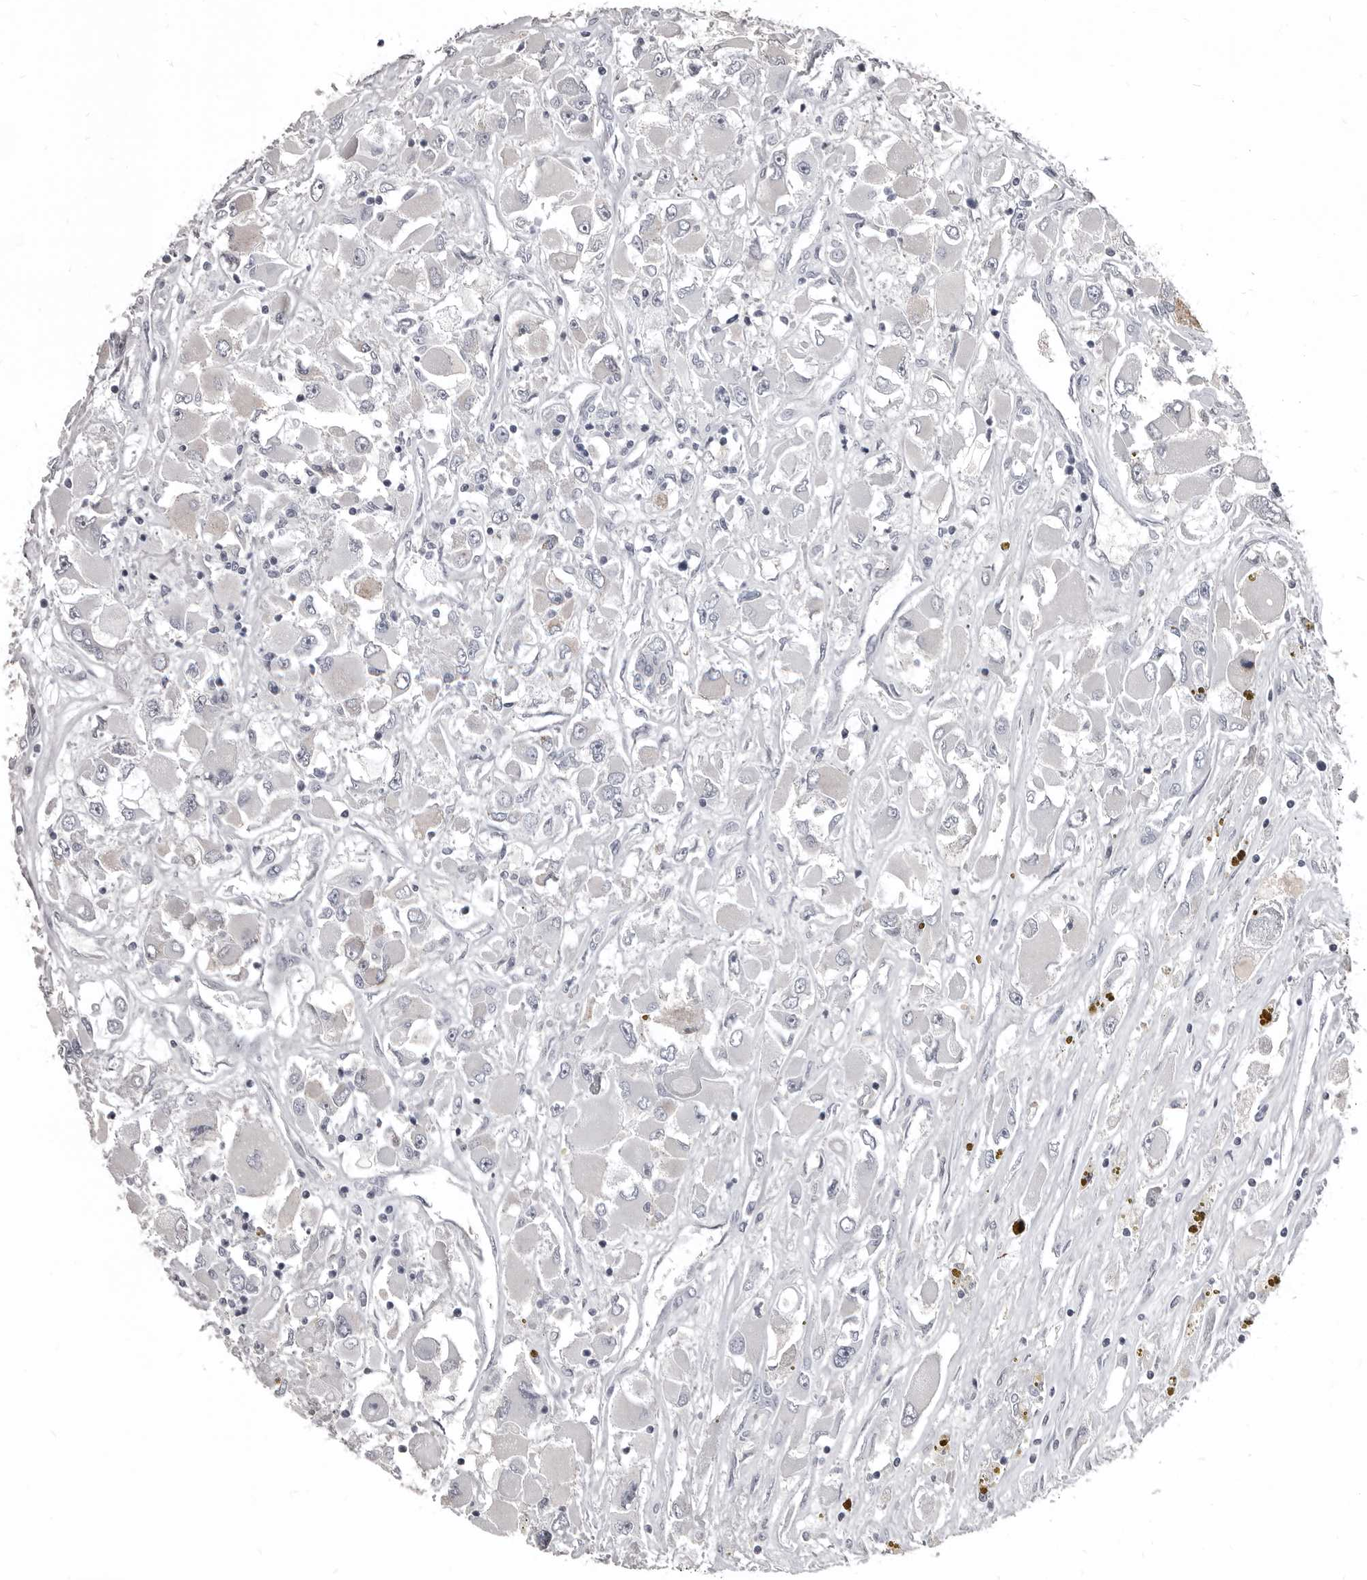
{"staining": {"intensity": "negative", "quantity": "none", "location": "none"}, "tissue": "renal cancer", "cell_type": "Tumor cells", "image_type": "cancer", "snomed": [{"axis": "morphology", "description": "Adenocarcinoma, NOS"}, {"axis": "topography", "description": "Kidney"}], "caption": "Immunohistochemistry (IHC) micrograph of neoplastic tissue: renal adenocarcinoma stained with DAB (3,3'-diaminobenzidine) exhibits no significant protein positivity in tumor cells.", "gene": "GREB1", "patient": {"sex": "female", "age": 52}}